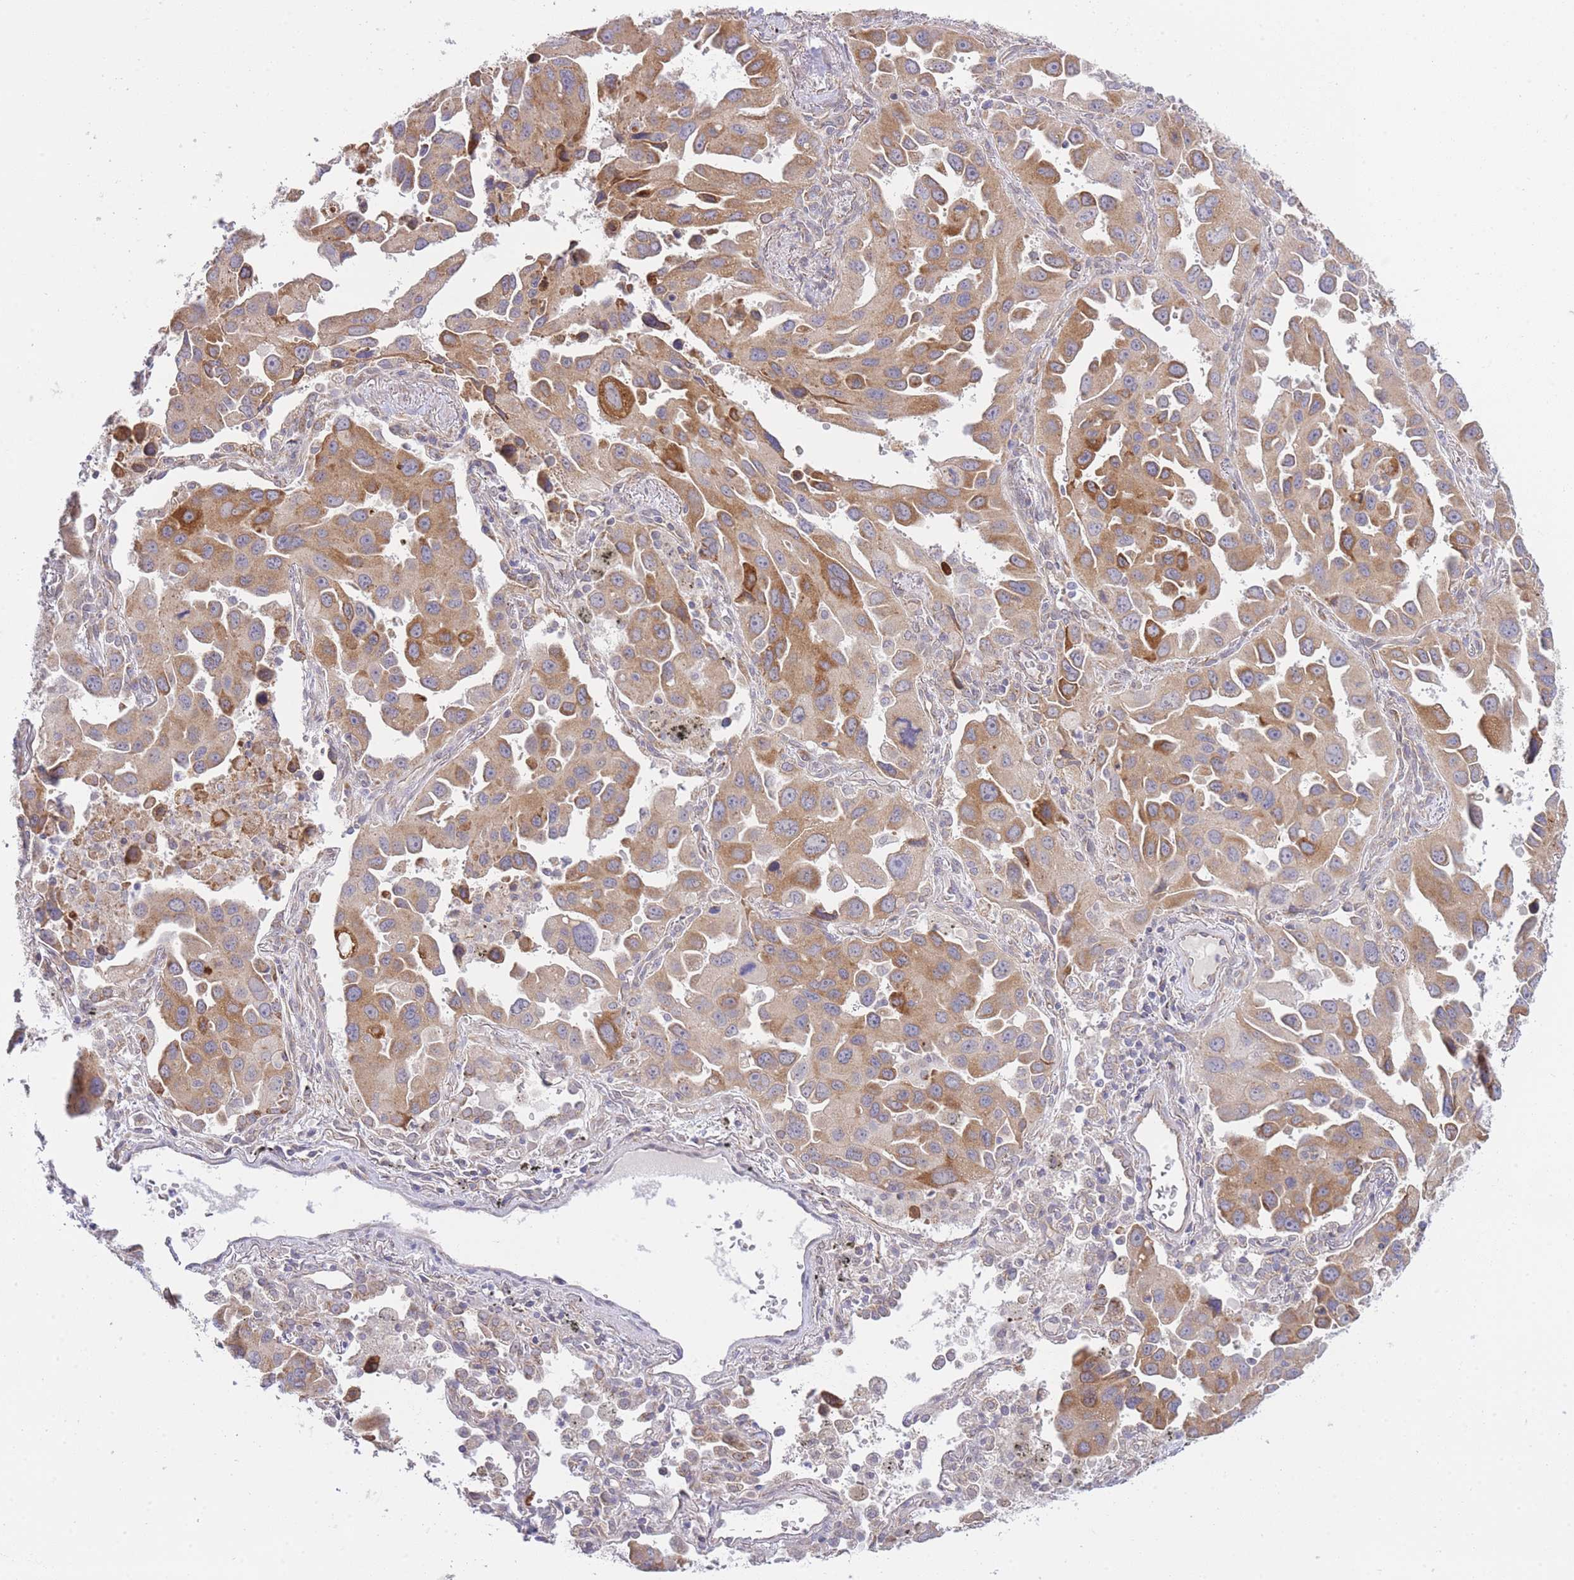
{"staining": {"intensity": "strong", "quantity": "25%-75%", "location": "cytoplasmic/membranous"}, "tissue": "lung cancer", "cell_type": "Tumor cells", "image_type": "cancer", "snomed": [{"axis": "morphology", "description": "Adenocarcinoma, NOS"}, {"axis": "topography", "description": "Lung"}], "caption": "A histopathology image showing strong cytoplasmic/membranous expression in approximately 25%-75% of tumor cells in adenocarcinoma (lung), as visualized by brown immunohistochemical staining.", "gene": "CTBP1", "patient": {"sex": "male", "age": 66}}